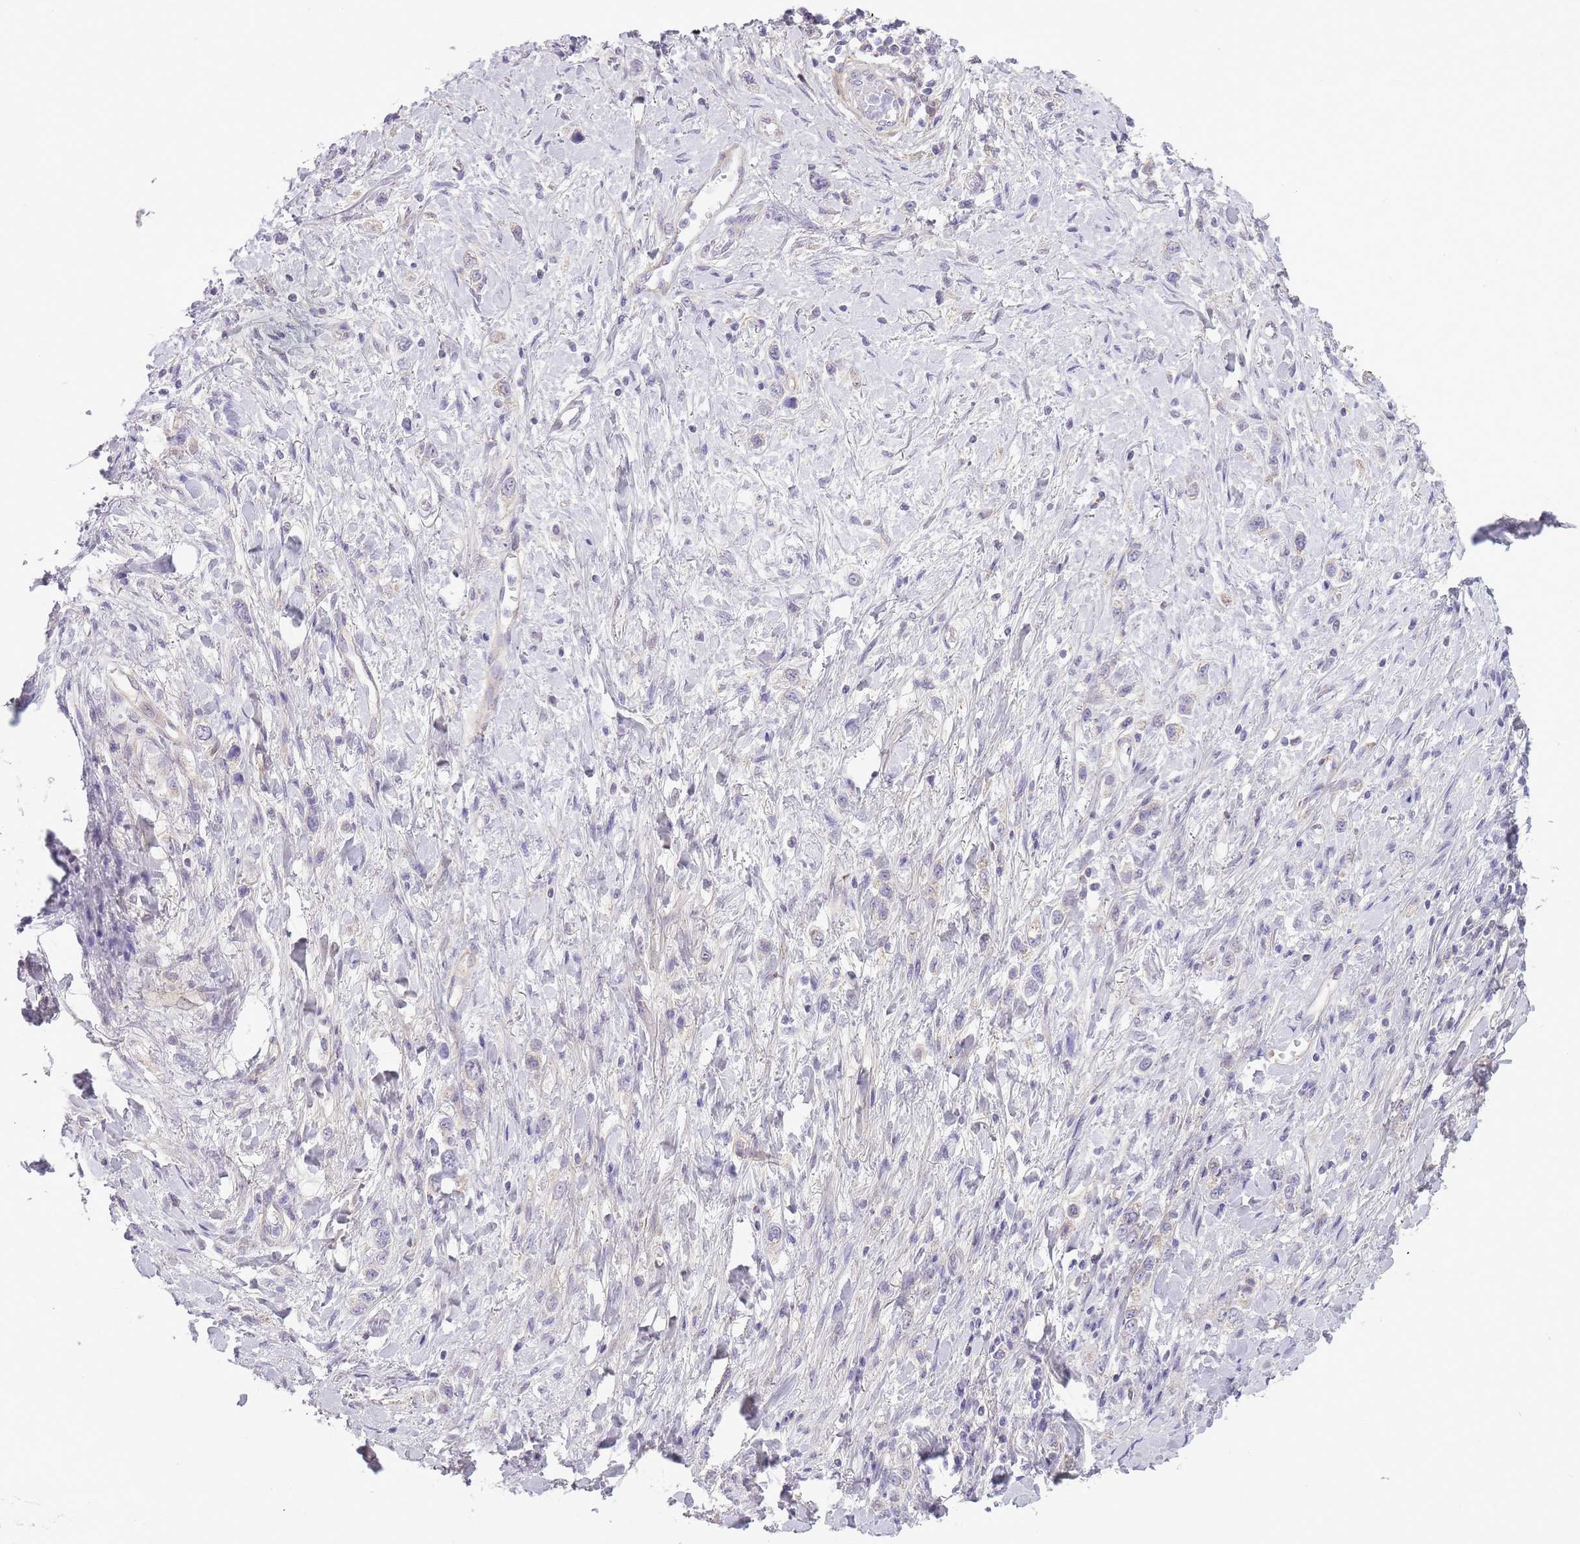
{"staining": {"intensity": "negative", "quantity": "none", "location": "none"}, "tissue": "stomach cancer", "cell_type": "Tumor cells", "image_type": "cancer", "snomed": [{"axis": "morphology", "description": "Adenocarcinoma, NOS"}, {"axis": "topography", "description": "Stomach"}], "caption": "Immunohistochemistry photomicrograph of human stomach adenocarcinoma stained for a protein (brown), which displays no expression in tumor cells.", "gene": "ZBTB24", "patient": {"sex": "female", "age": 65}}